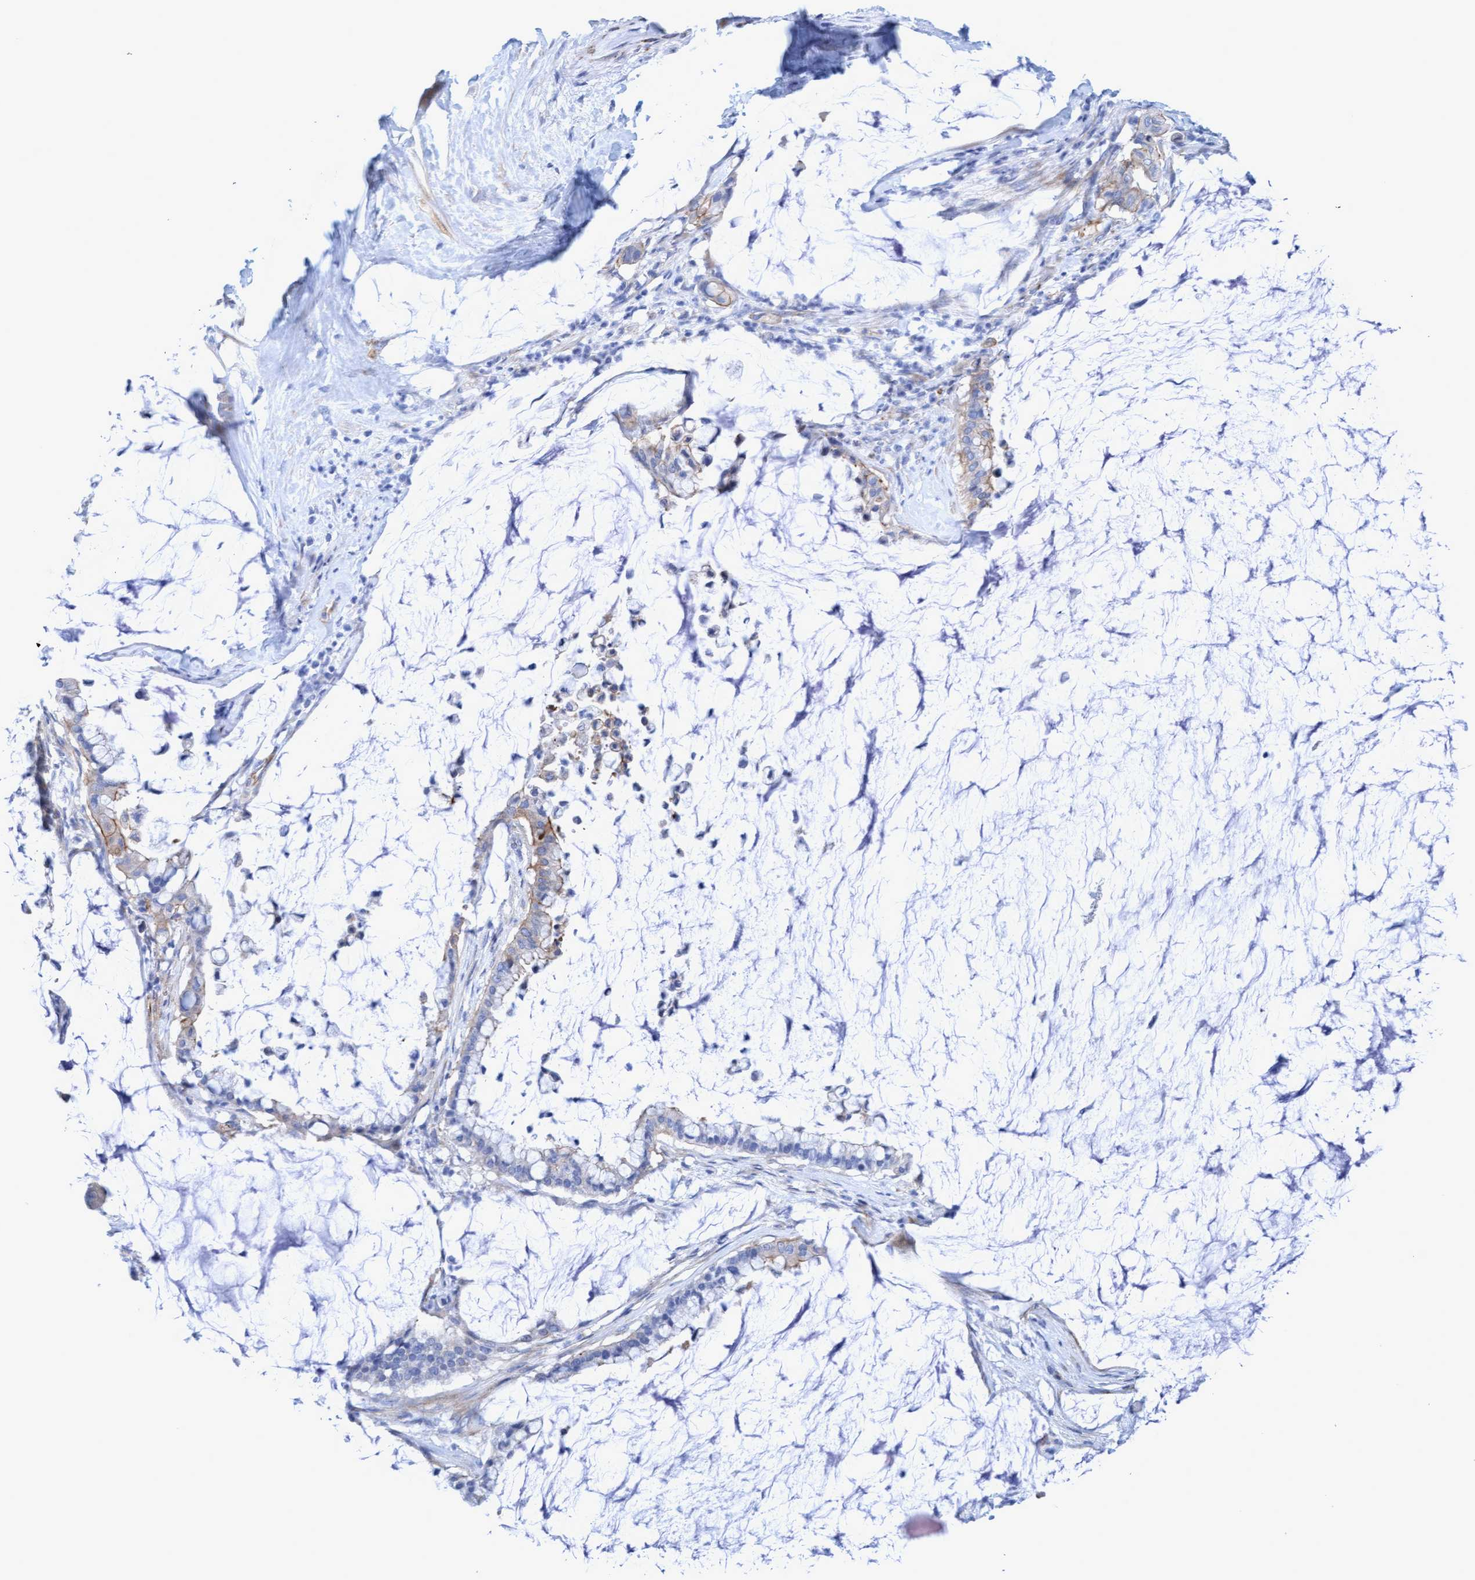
{"staining": {"intensity": "moderate", "quantity": "<25%", "location": "cytoplasmic/membranous"}, "tissue": "pancreatic cancer", "cell_type": "Tumor cells", "image_type": "cancer", "snomed": [{"axis": "morphology", "description": "Adenocarcinoma, NOS"}, {"axis": "topography", "description": "Pancreas"}], "caption": "Immunohistochemical staining of human pancreatic cancer exhibits low levels of moderate cytoplasmic/membranous staining in about <25% of tumor cells. (brown staining indicates protein expression, while blue staining denotes nuclei).", "gene": "MTFR1", "patient": {"sex": "male", "age": 41}}